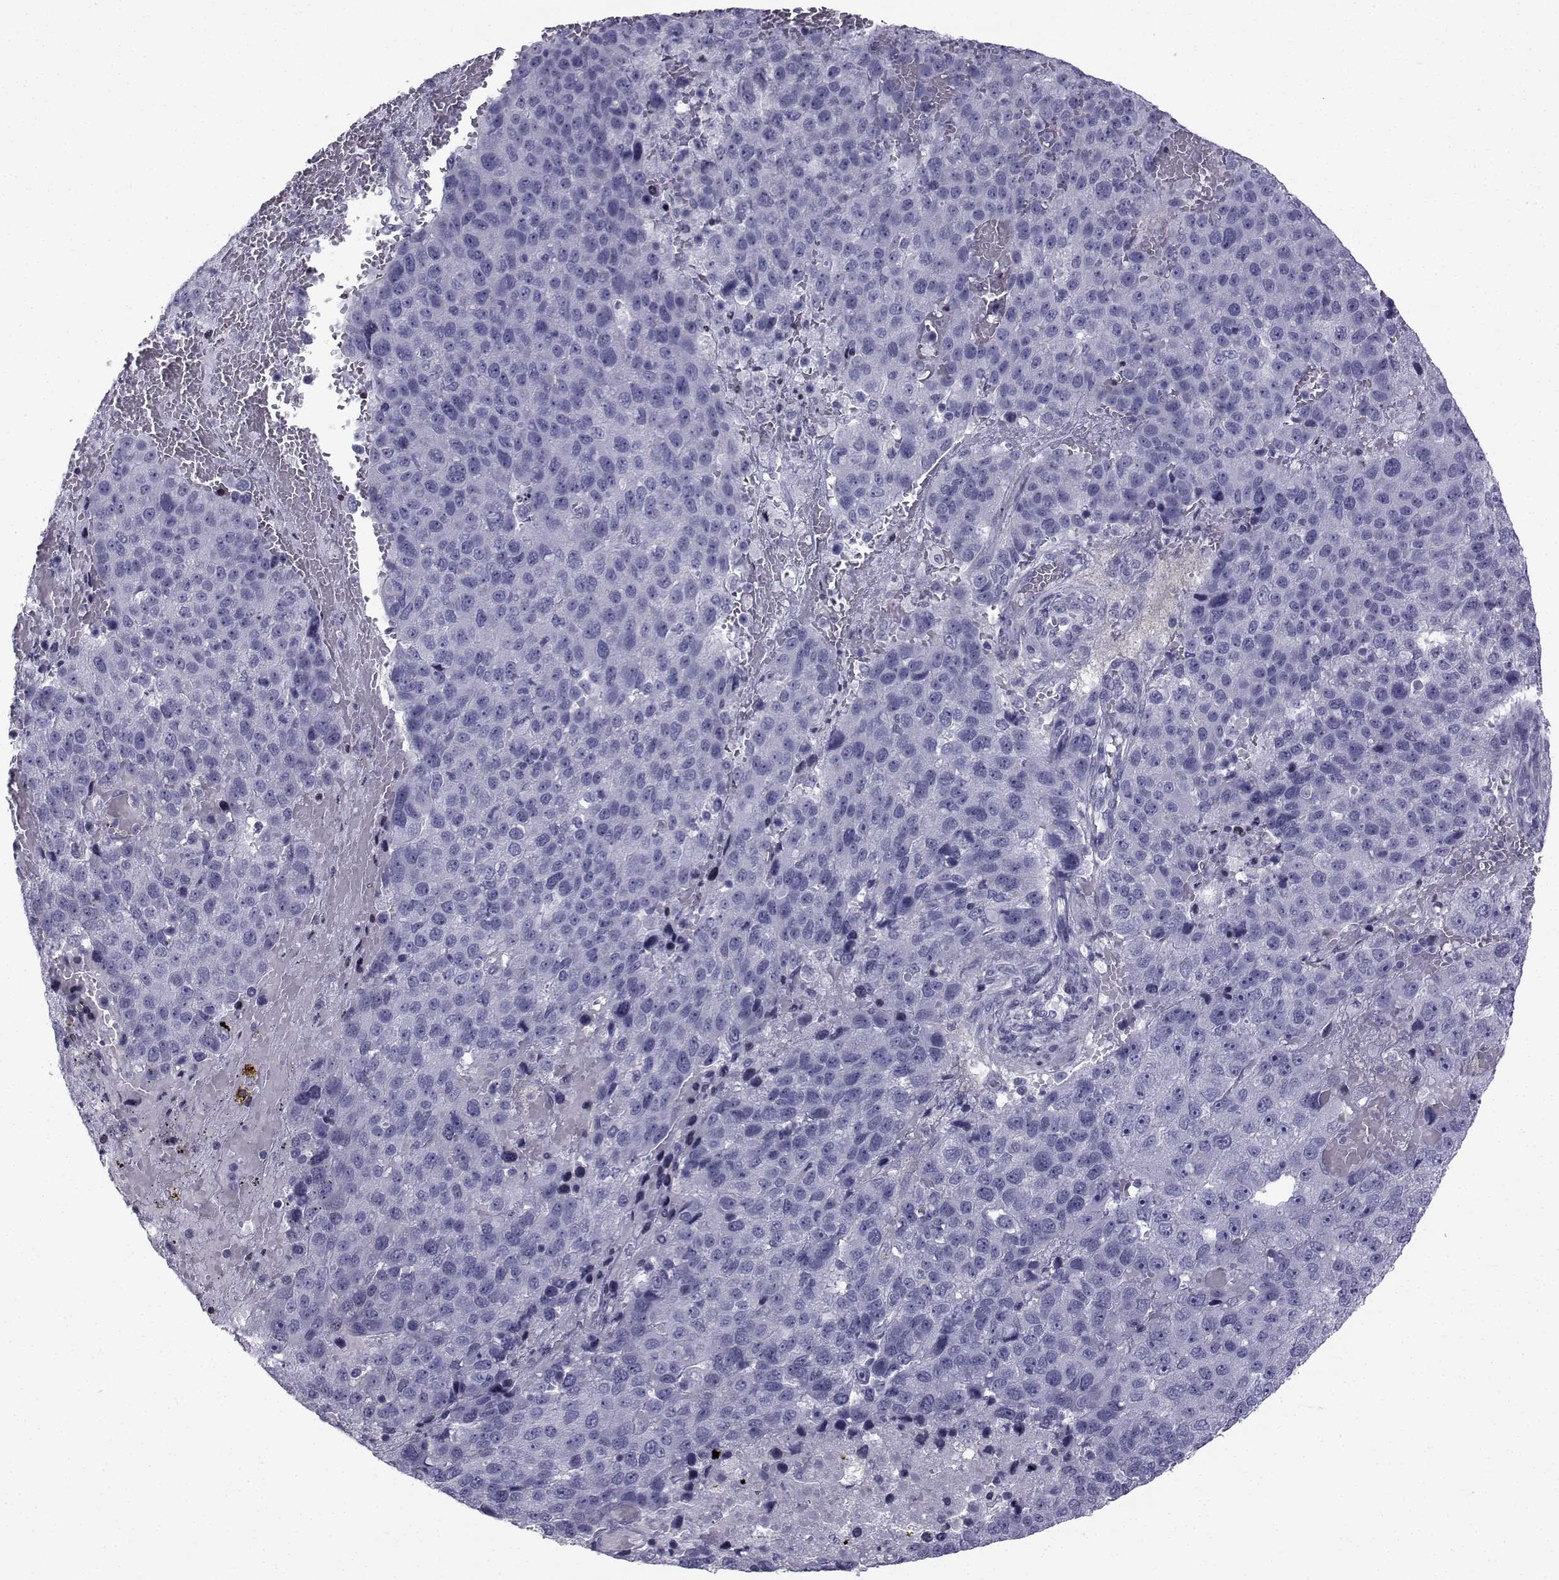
{"staining": {"intensity": "negative", "quantity": "none", "location": "none"}, "tissue": "pancreatic cancer", "cell_type": "Tumor cells", "image_type": "cancer", "snomed": [{"axis": "morphology", "description": "Adenocarcinoma, NOS"}, {"axis": "topography", "description": "Pancreas"}], "caption": "This is an immunohistochemistry (IHC) histopathology image of human pancreatic cancer. There is no staining in tumor cells.", "gene": "SPANXD", "patient": {"sex": "female", "age": 61}}